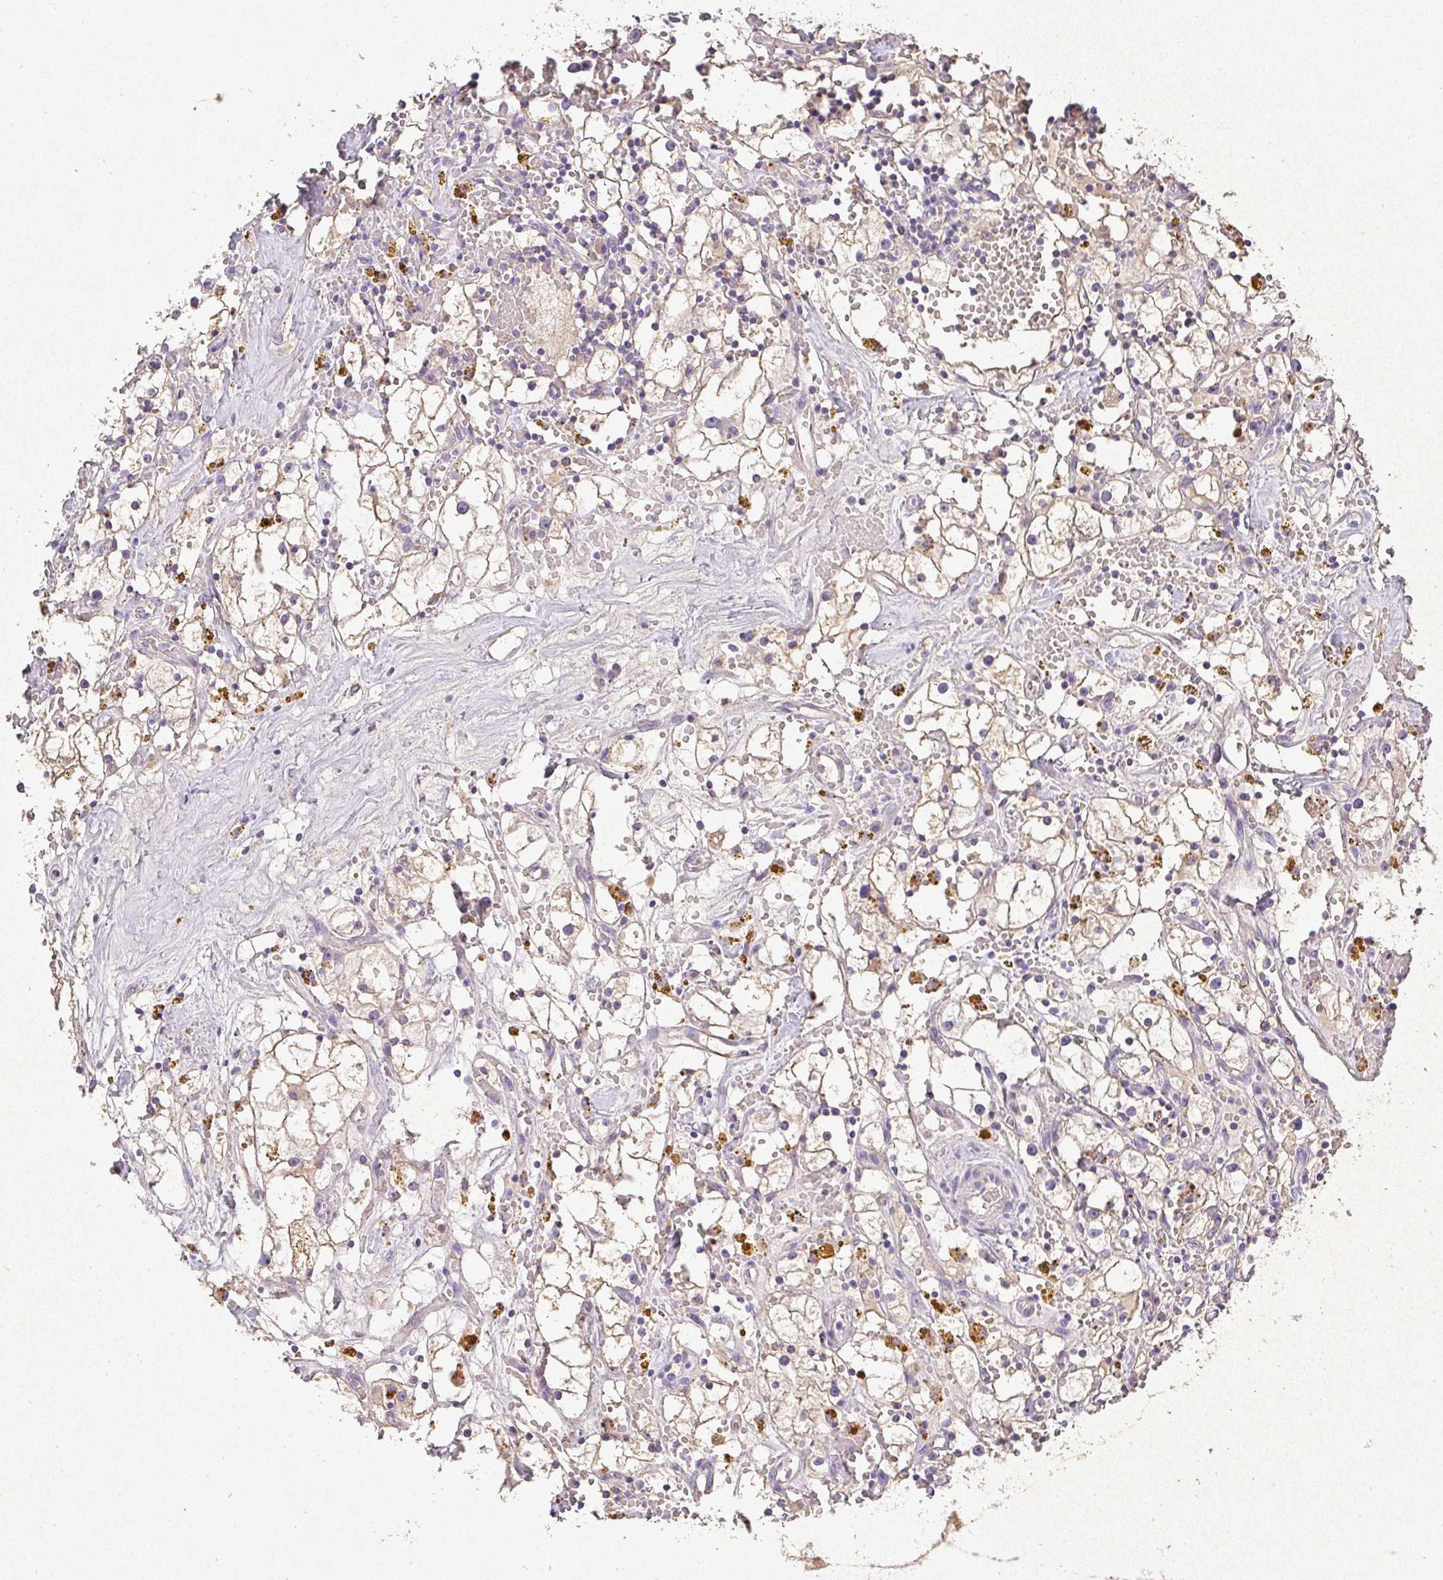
{"staining": {"intensity": "weak", "quantity": "25%-75%", "location": "cytoplasmic/membranous"}, "tissue": "renal cancer", "cell_type": "Tumor cells", "image_type": "cancer", "snomed": [{"axis": "morphology", "description": "Adenocarcinoma, NOS"}, {"axis": "topography", "description": "Kidney"}], "caption": "There is low levels of weak cytoplasmic/membranous positivity in tumor cells of renal adenocarcinoma, as demonstrated by immunohistochemical staining (brown color).", "gene": "RPS2", "patient": {"sex": "male", "age": 56}}